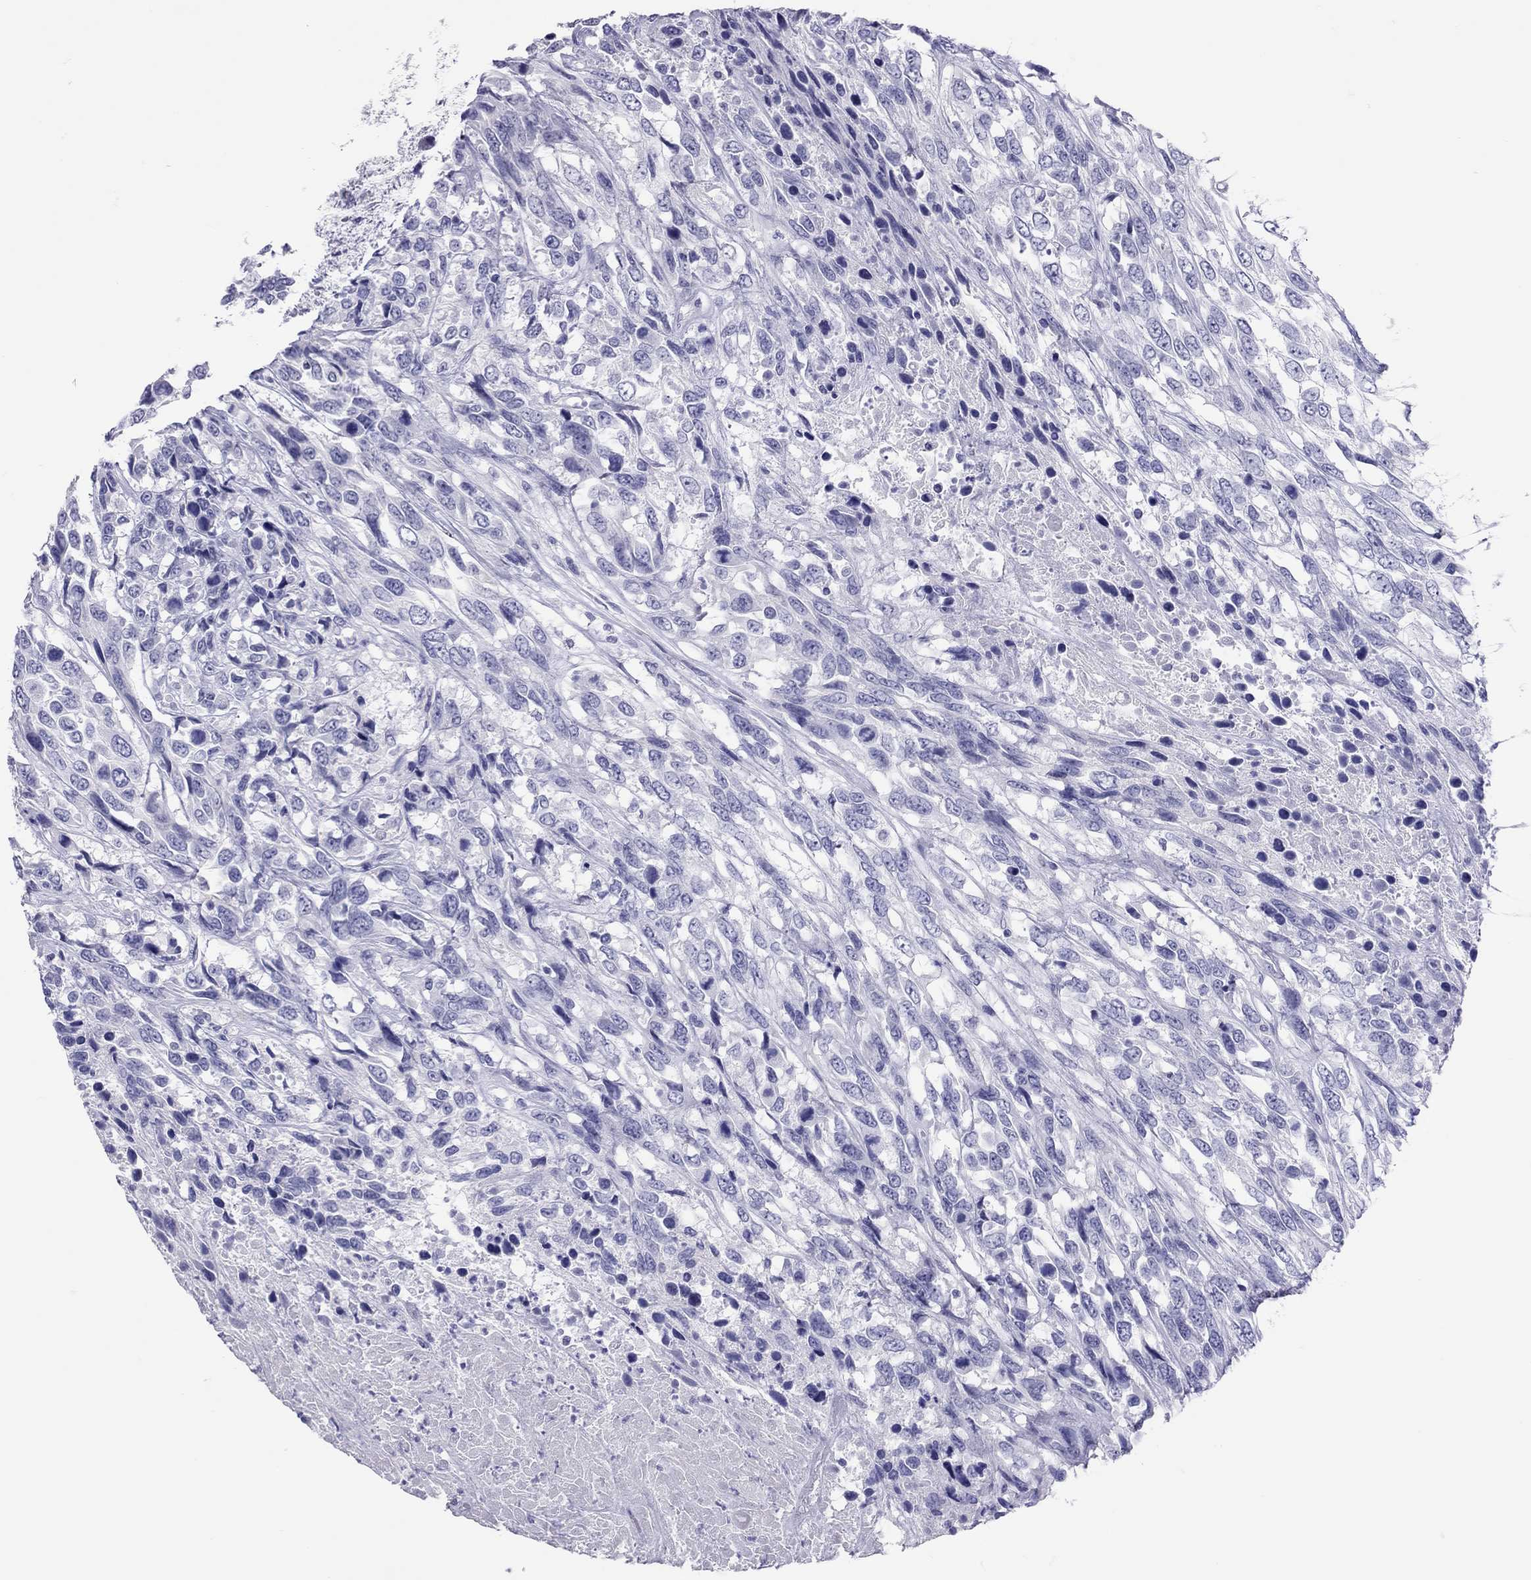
{"staining": {"intensity": "negative", "quantity": "none", "location": "none"}, "tissue": "urothelial cancer", "cell_type": "Tumor cells", "image_type": "cancer", "snomed": [{"axis": "morphology", "description": "Urothelial carcinoma, High grade"}, {"axis": "topography", "description": "Urinary bladder"}], "caption": "DAB immunohistochemical staining of urothelial cancer exhibits no significant expression in tumor cells.", "gene": "STAG3", "patient": {"sex": "female", "age": 70}}